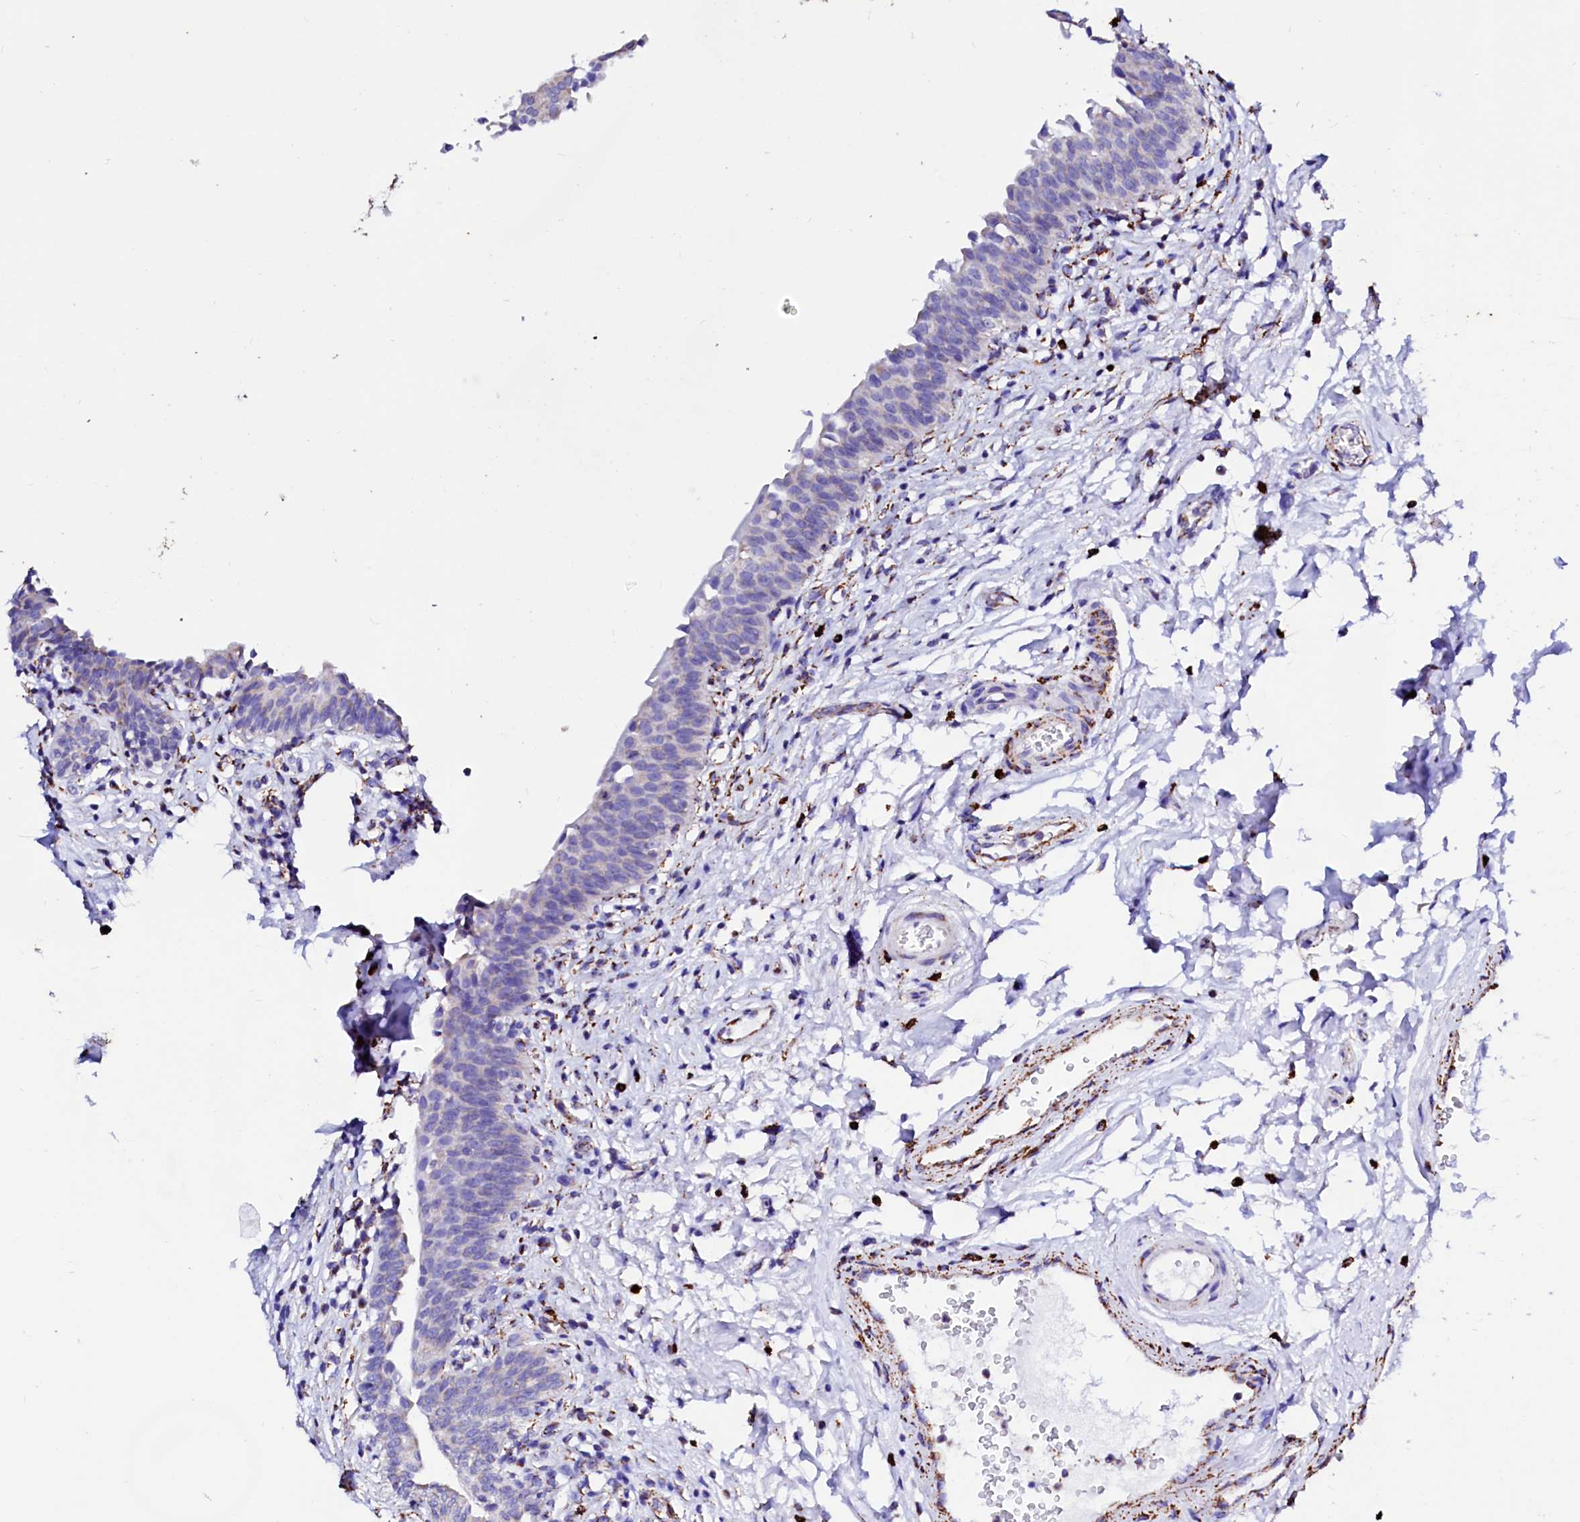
{"staining": {"intensity": "negative", "quantity": "none", "location": "none"}, "tissue": "urinary bladder", "cell_type": "Urothelial cells", "image_type": "normal", "snomed": [{"axis": "morphology", "description": "Normal tissue, NOS"}, {"axis": "topography", "description": "Urinary bladder"}], "caption": "Immunohistochemistry histopathology image of benign urinary bladder: urinary bladder stained with DAB demonstrates no significant protein positivity in urothelial cells.", "gene": "MAOB", "patient": {"sex": "male", "age": 83}}